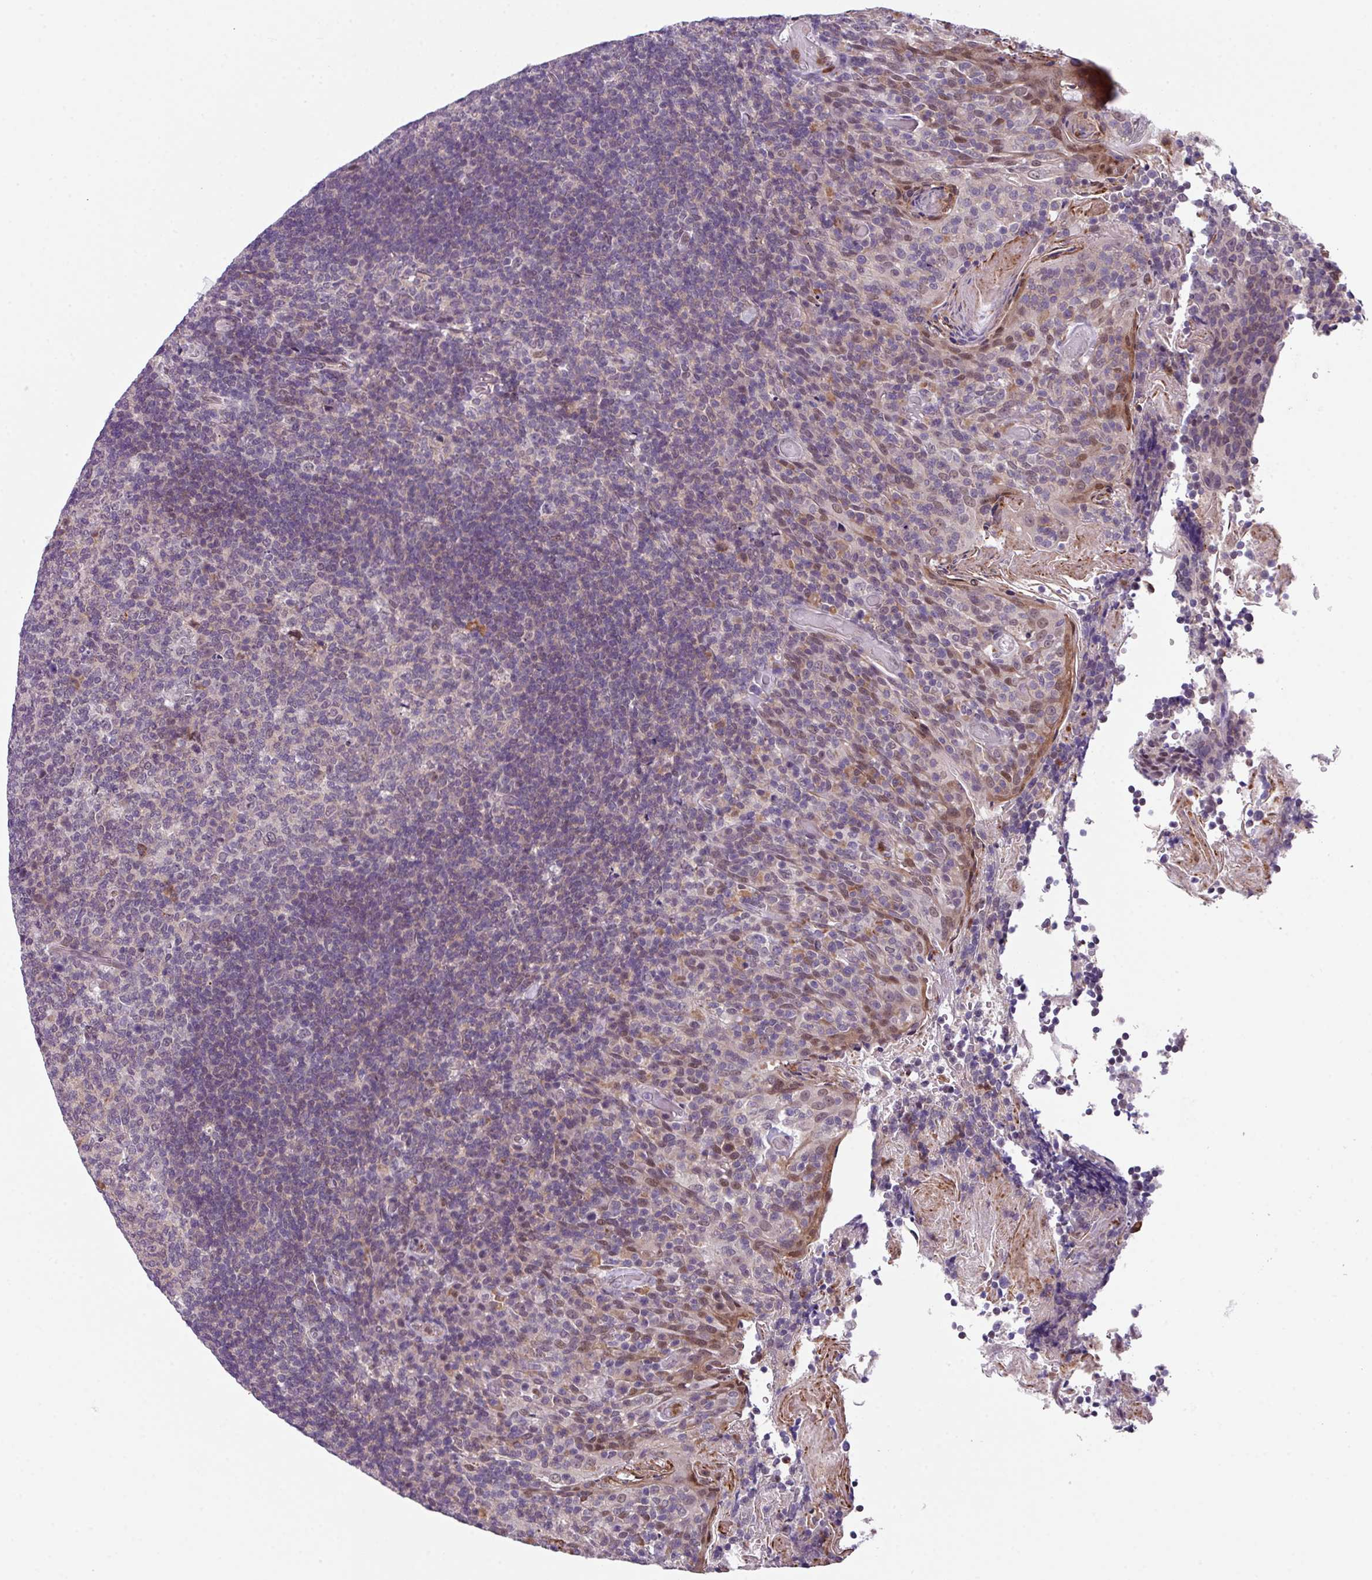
{"staining": {"intensity": "moderate", "quantity": "<25%", "location": "cytoplasmic/membranous"}, "tissue": "tonsil", "cell_type": "Germinal center cells", "image_type": "normal", "snomed": [{"axis": "morphology", "description": "Normal tissue, NOS"}, {"axis": "topography", "description": "Tonsil"}], "caption": "The micrograph reveals staining of benign tonsil, revealing moderate cytoplasmic/membranous protein staining (brown color) within germinal center cells.", "gene": "ZFP3", "patient": {"sex": "female", "age": 10}}